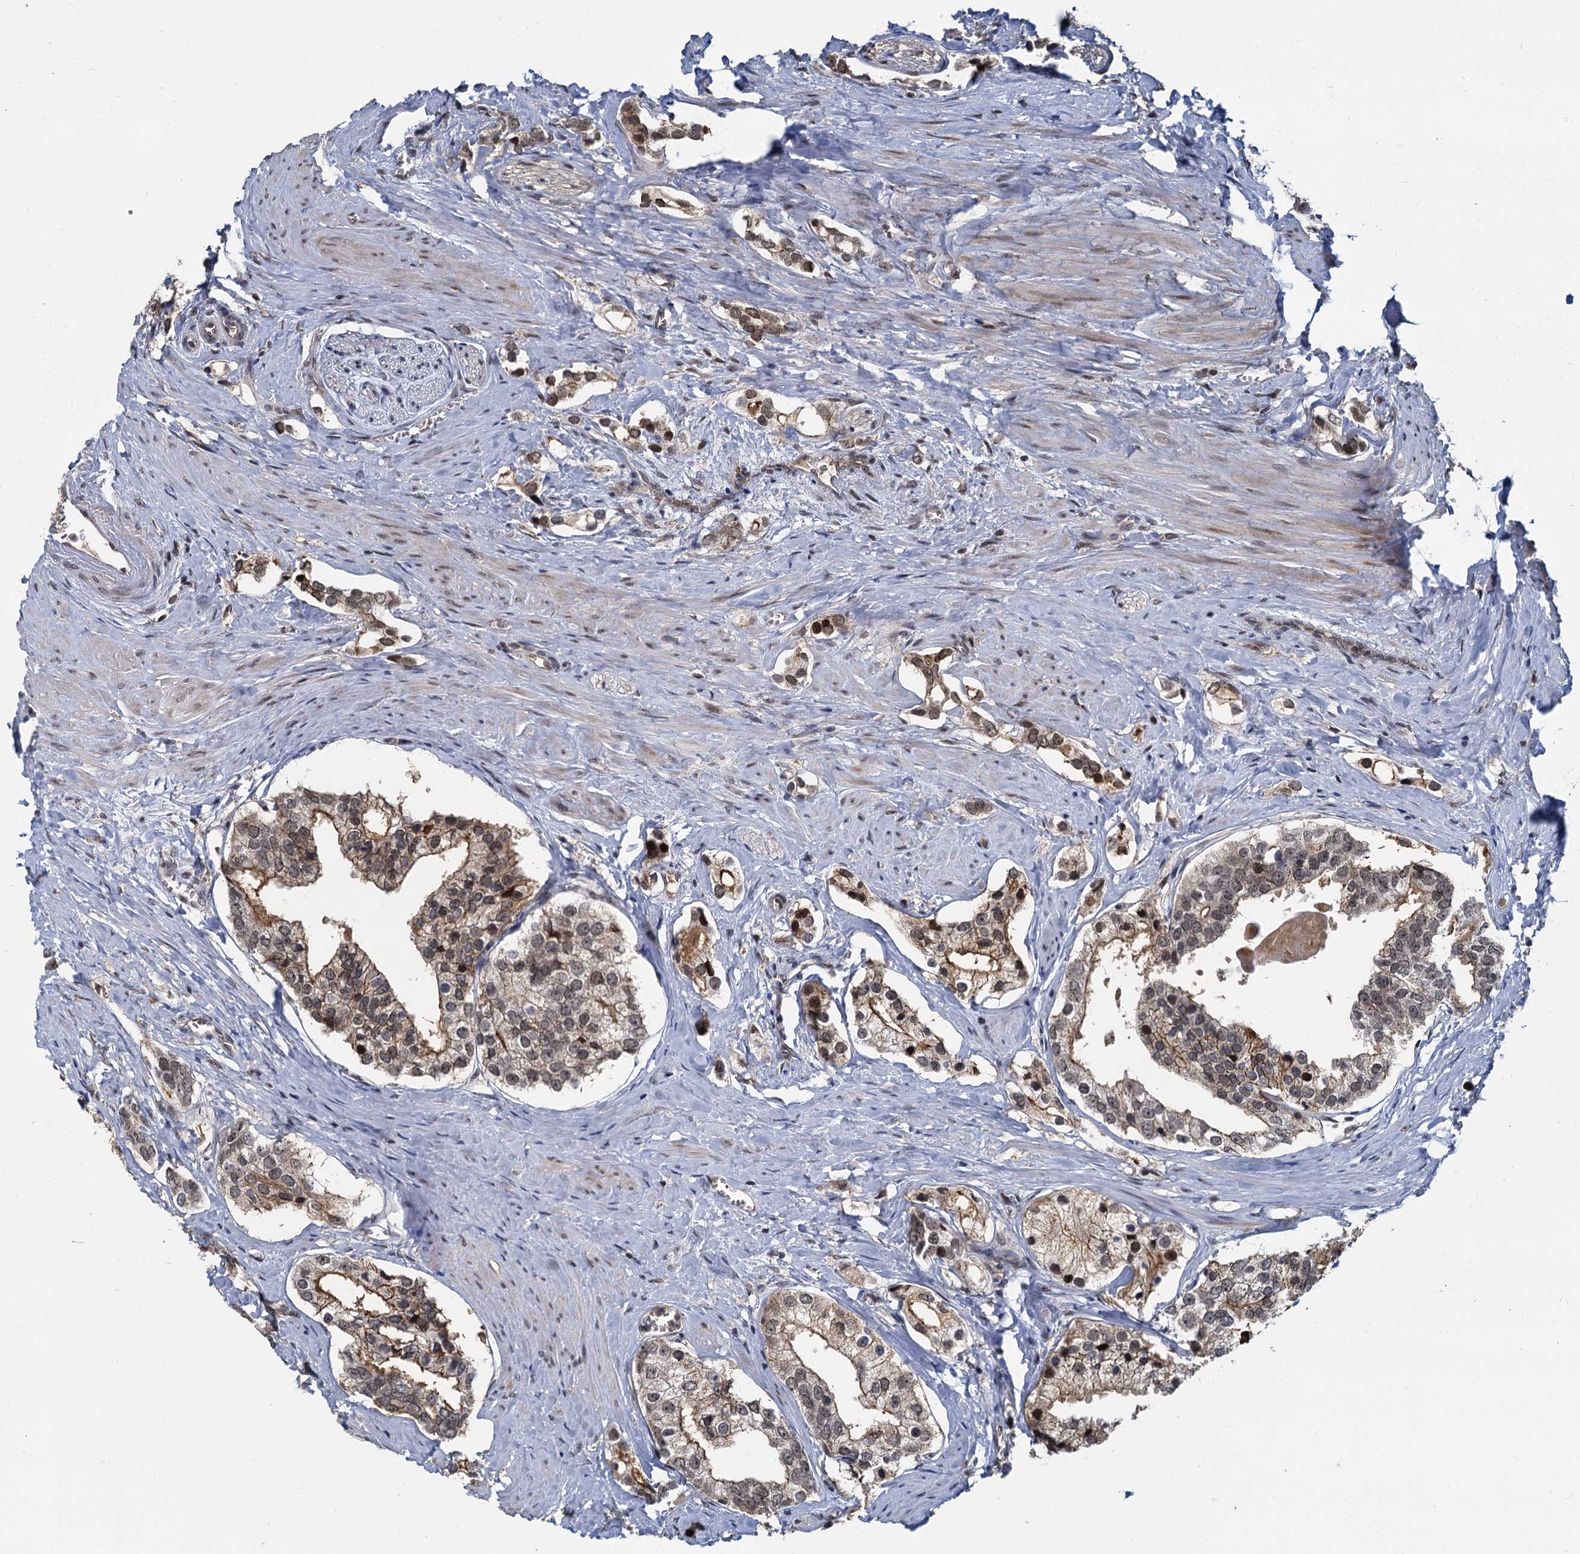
{"staining": {"intensity": "moderate", "quantity": "25%-75%", "location": "cytoplasmic/membranous,nuclear"}, "tissue": "prostate cancer", "cell_type": "Tumor cells", "image_type": "cancer", "snomed": [{"axis": "morphology", "description": "Adenocarcinoma, High grade"}, {"axis": "topography", "description": "Prostate"}], "caption": "Immunohistochemistry of human prostate high-grade adenocarcinoma displays medium levels of moderate cytoplasmic/membranous and nuclear positivity in about 25%-75% of tumor cells.", "gene": "FANCI", "patient": {"sex": "male", "age": 66}}